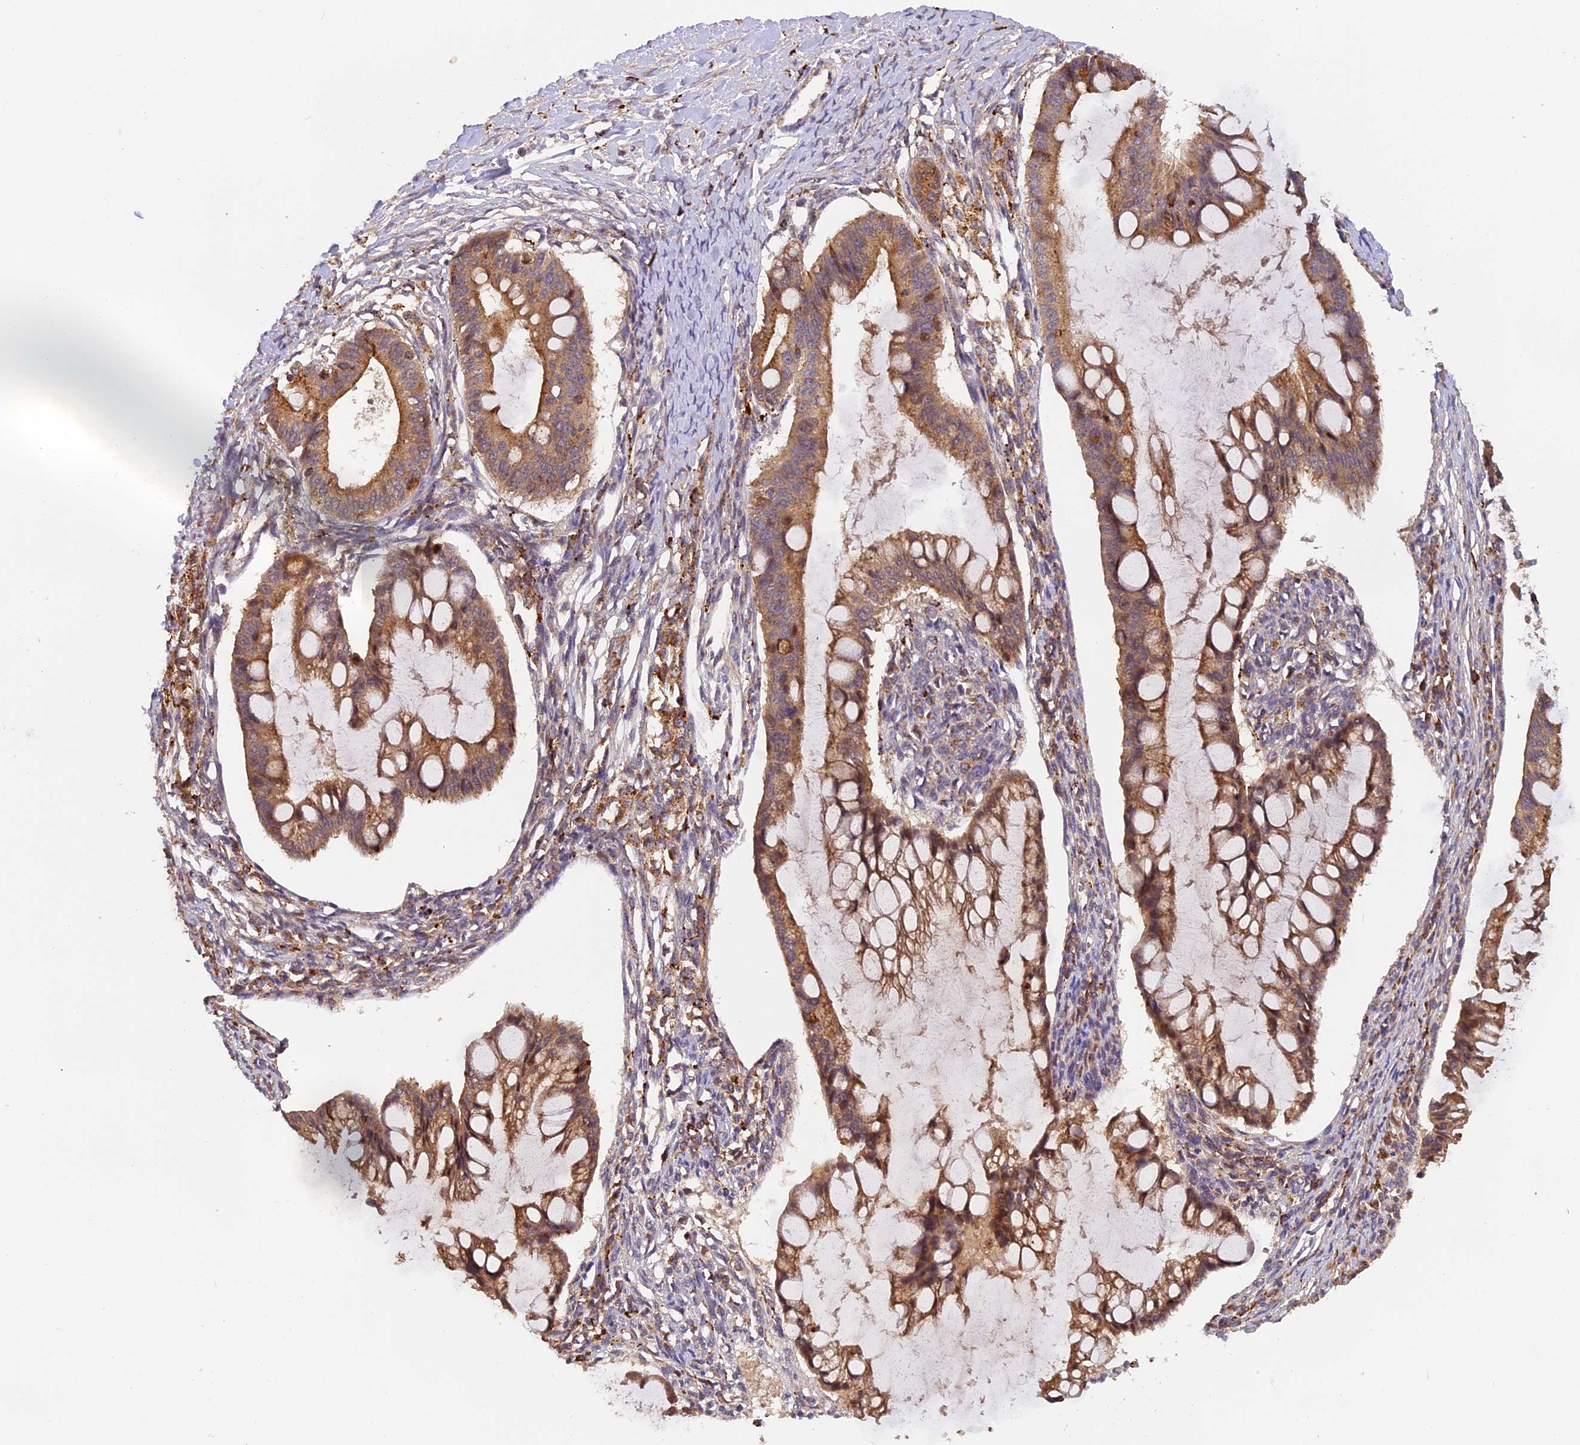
{"staining": {"intensity": "moderate", "quantity": ">75%", "location": "cytoplasmic/membranous"}, "tissue": "ovarian cancer", "cell_type": "Tumor cells", "image_type": "cancer", "snomed": [{"axis": "morphology", "description": "Cystadenocarcinoma, mucinous, NOS"}, {"axis": "topography", "description": "Ovary"}], "caption": "DAB immunohistochemical staining of mucinous cystadenocarcinoma (ovarian) exhibits moderate cytoplasmic/membranous protein staining in approximately >75% of tumor cells.", "gene": "COPE", "patient": {"sex": "female", "age": 73}}